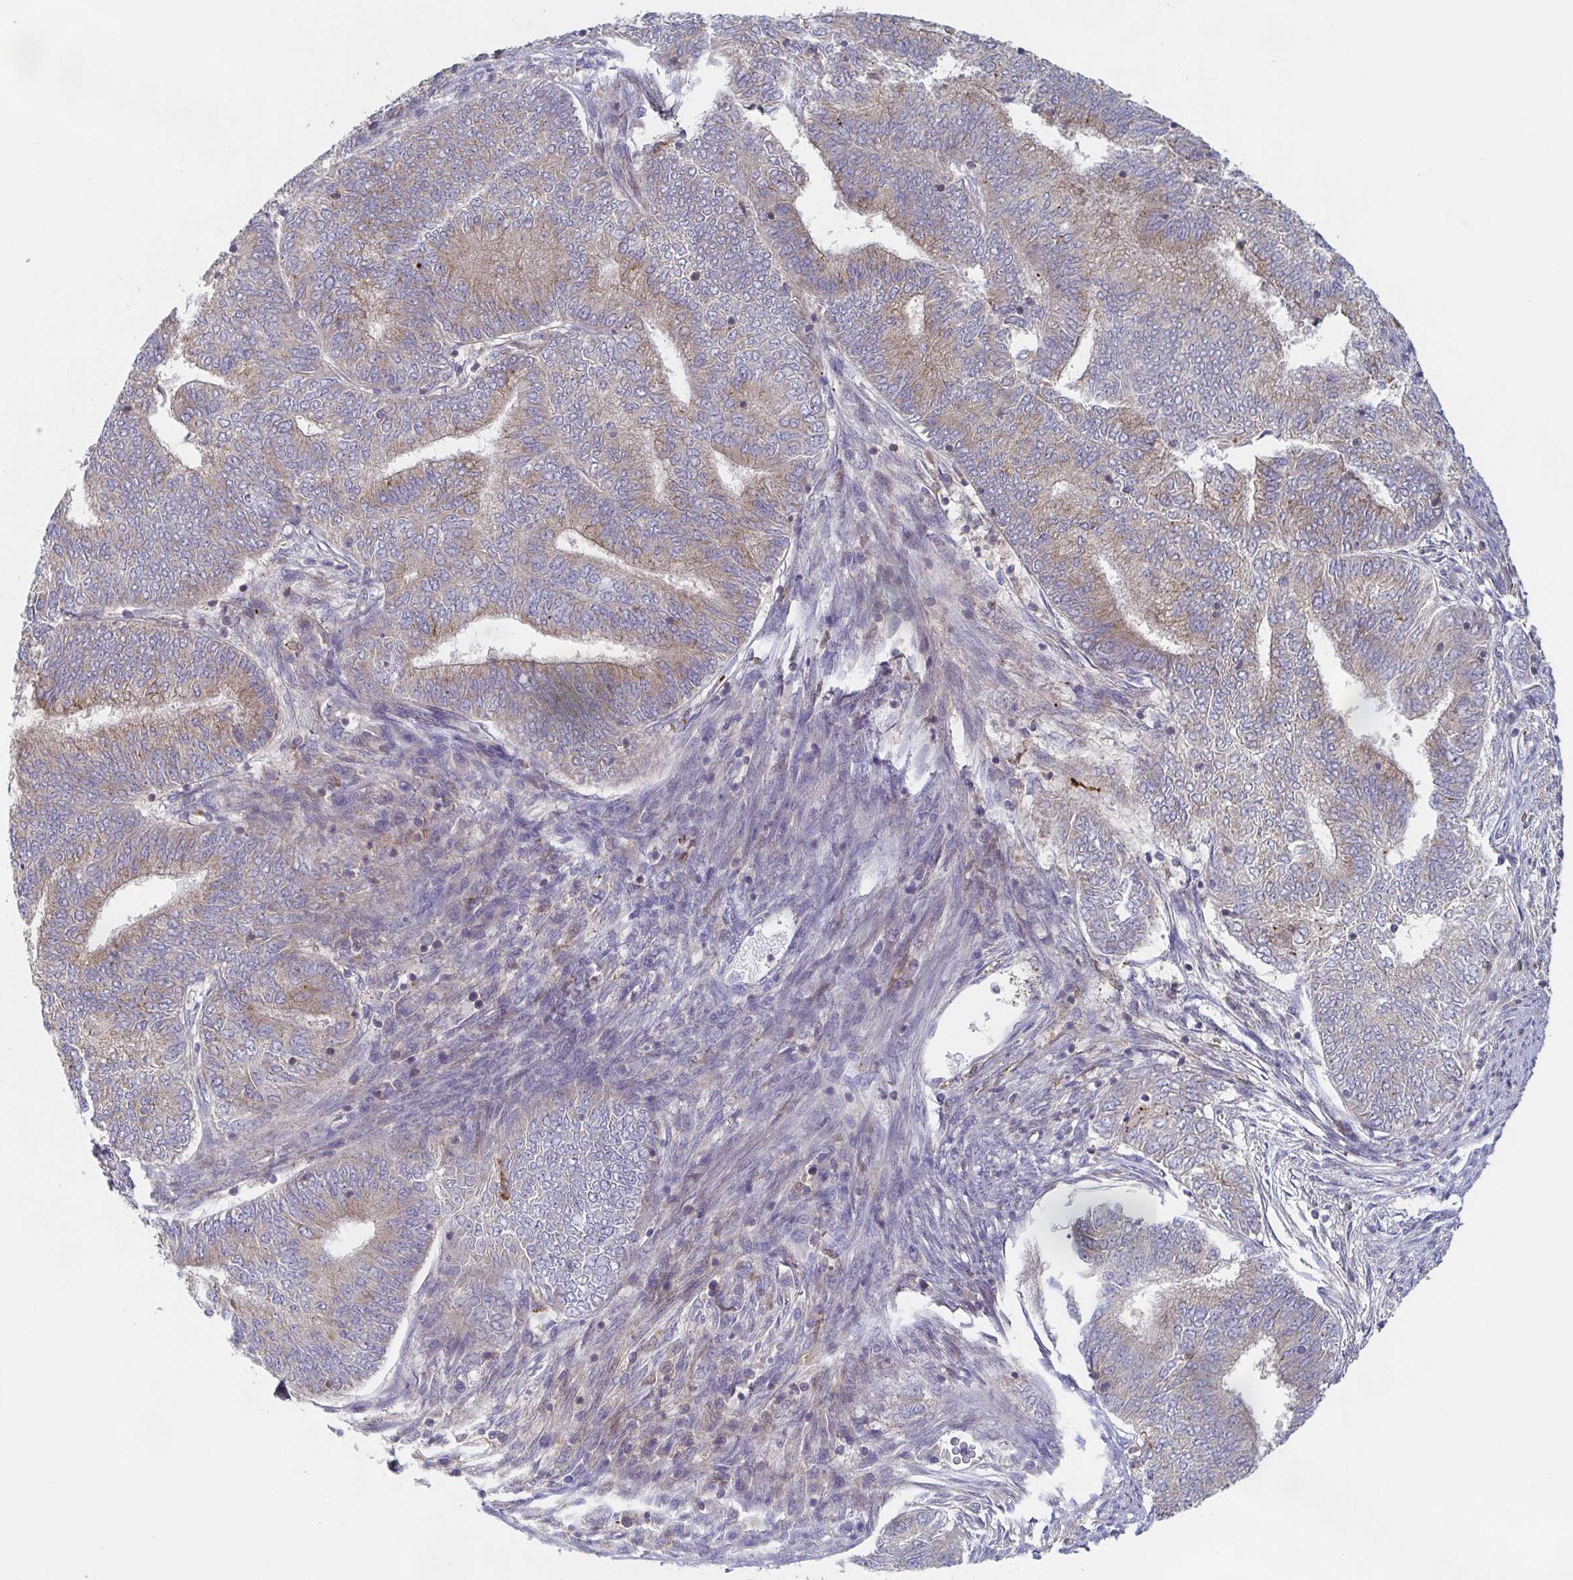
{"staining": {"intensity": "weak", "quantity": "25%-75%", "location": "cytoplasmic/membranous"}, "tissue": "endometrial cancer", "cell_type": "Tumor cells", "image_type": "cancer", "snomed": [{"axis": "morphology", "description": "Adenocarcinoma, NOS"}, {"axis": "topography", "description": "Endometrium"}], "caption": "Weak cytoplasmic/membranous positivity is identified in about 25%-75% of tumor cells in adenocarcinoma (endometrial).", "gene": "TUFT1", "patient": {"sex": "female", "age": 62}}